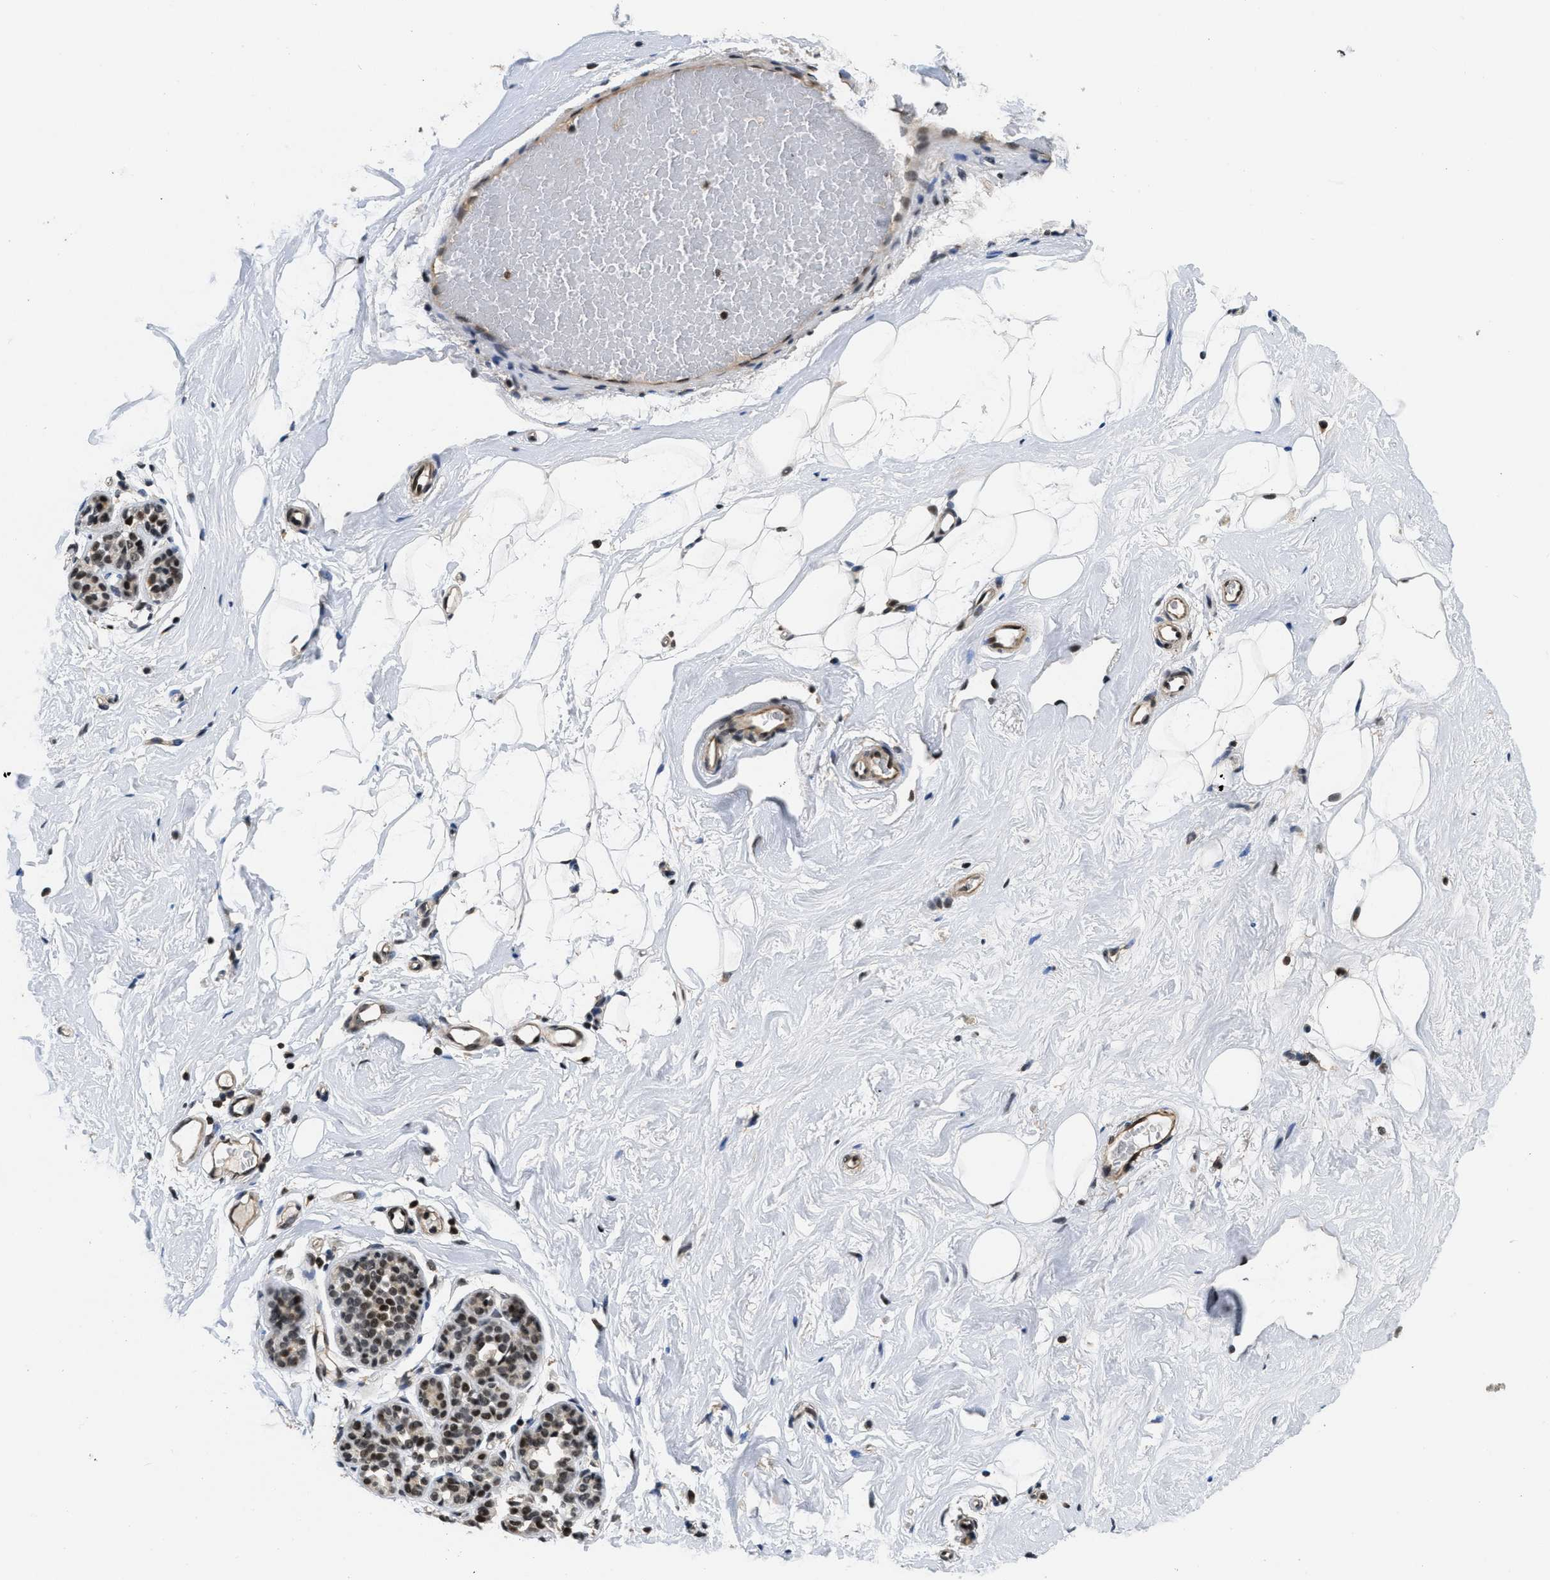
{"staining": {"intensity": "weak", "quantity": "25%-75%", "location": "nuclear"}, "tissue": "breast", "cell_type": "Adipocytes", "image_type": "normal", "snomed": [{"axis": "morphology", "description": "Normal tissue, NOS"}, {"axis": "topography", "description": "Breast"}], "caption": "This is an image of IHC staining of benign breast, which shows weak expression in the nuclear of adipocytes.", "gene": "CUL4B", "patient": {"sex": "female", "age": 75}}